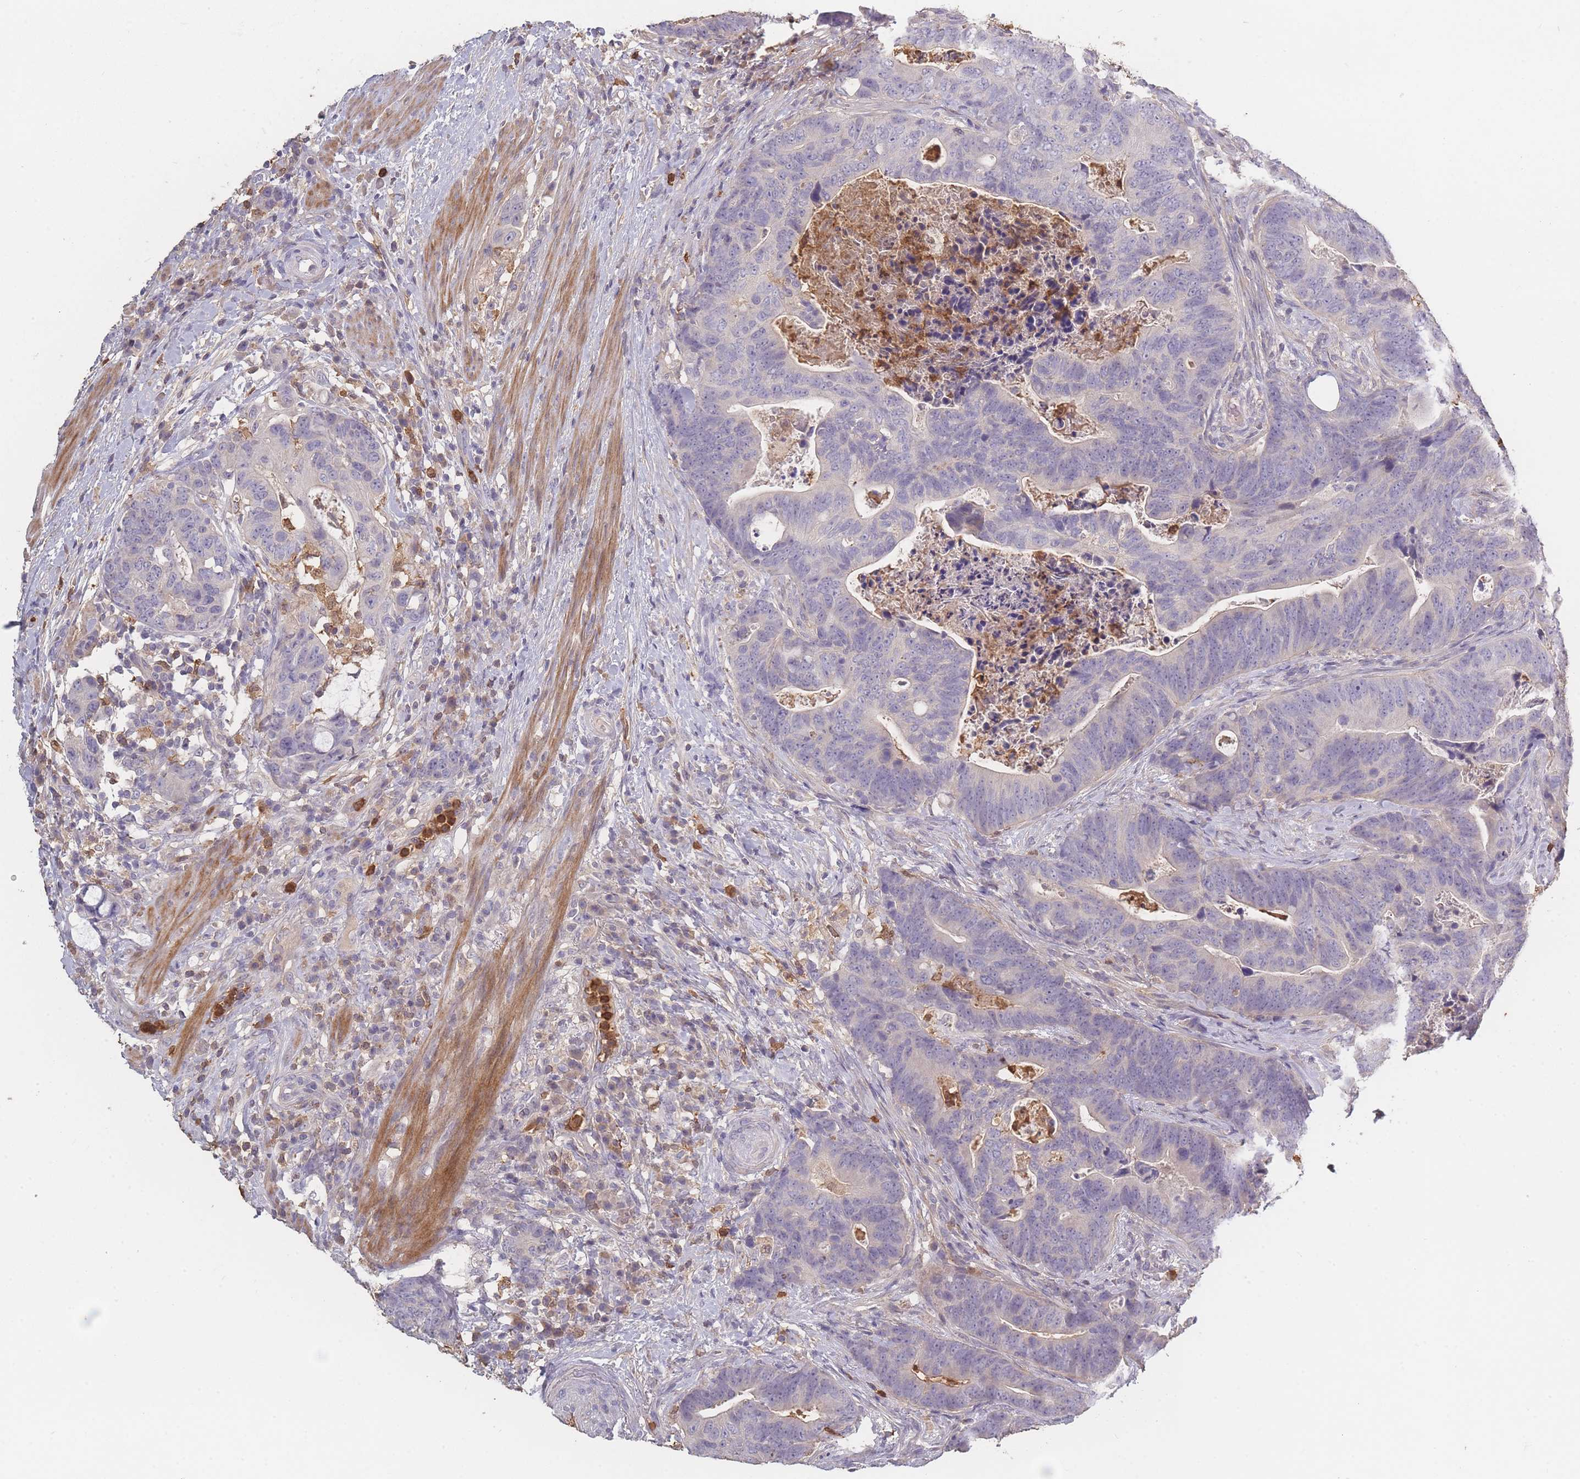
{"staining": {"intensity": "negative", "quantity": "none", "location": "none"}, "tissue": "colorectal cancer", "cell_type": "Tumor cells", "image_type": "cancer", "snomed": [{"axis": "morphology", "description": "Adenocarcinoma, NOS"}, {"axis": "topography", "description": "Colon"}], "caption": "Immunohistochemical staining of human colorectal cancer displays no significant expression in tumor cells.", "gene": "BST1", "patient": {"sex": "female", "age": 82}}